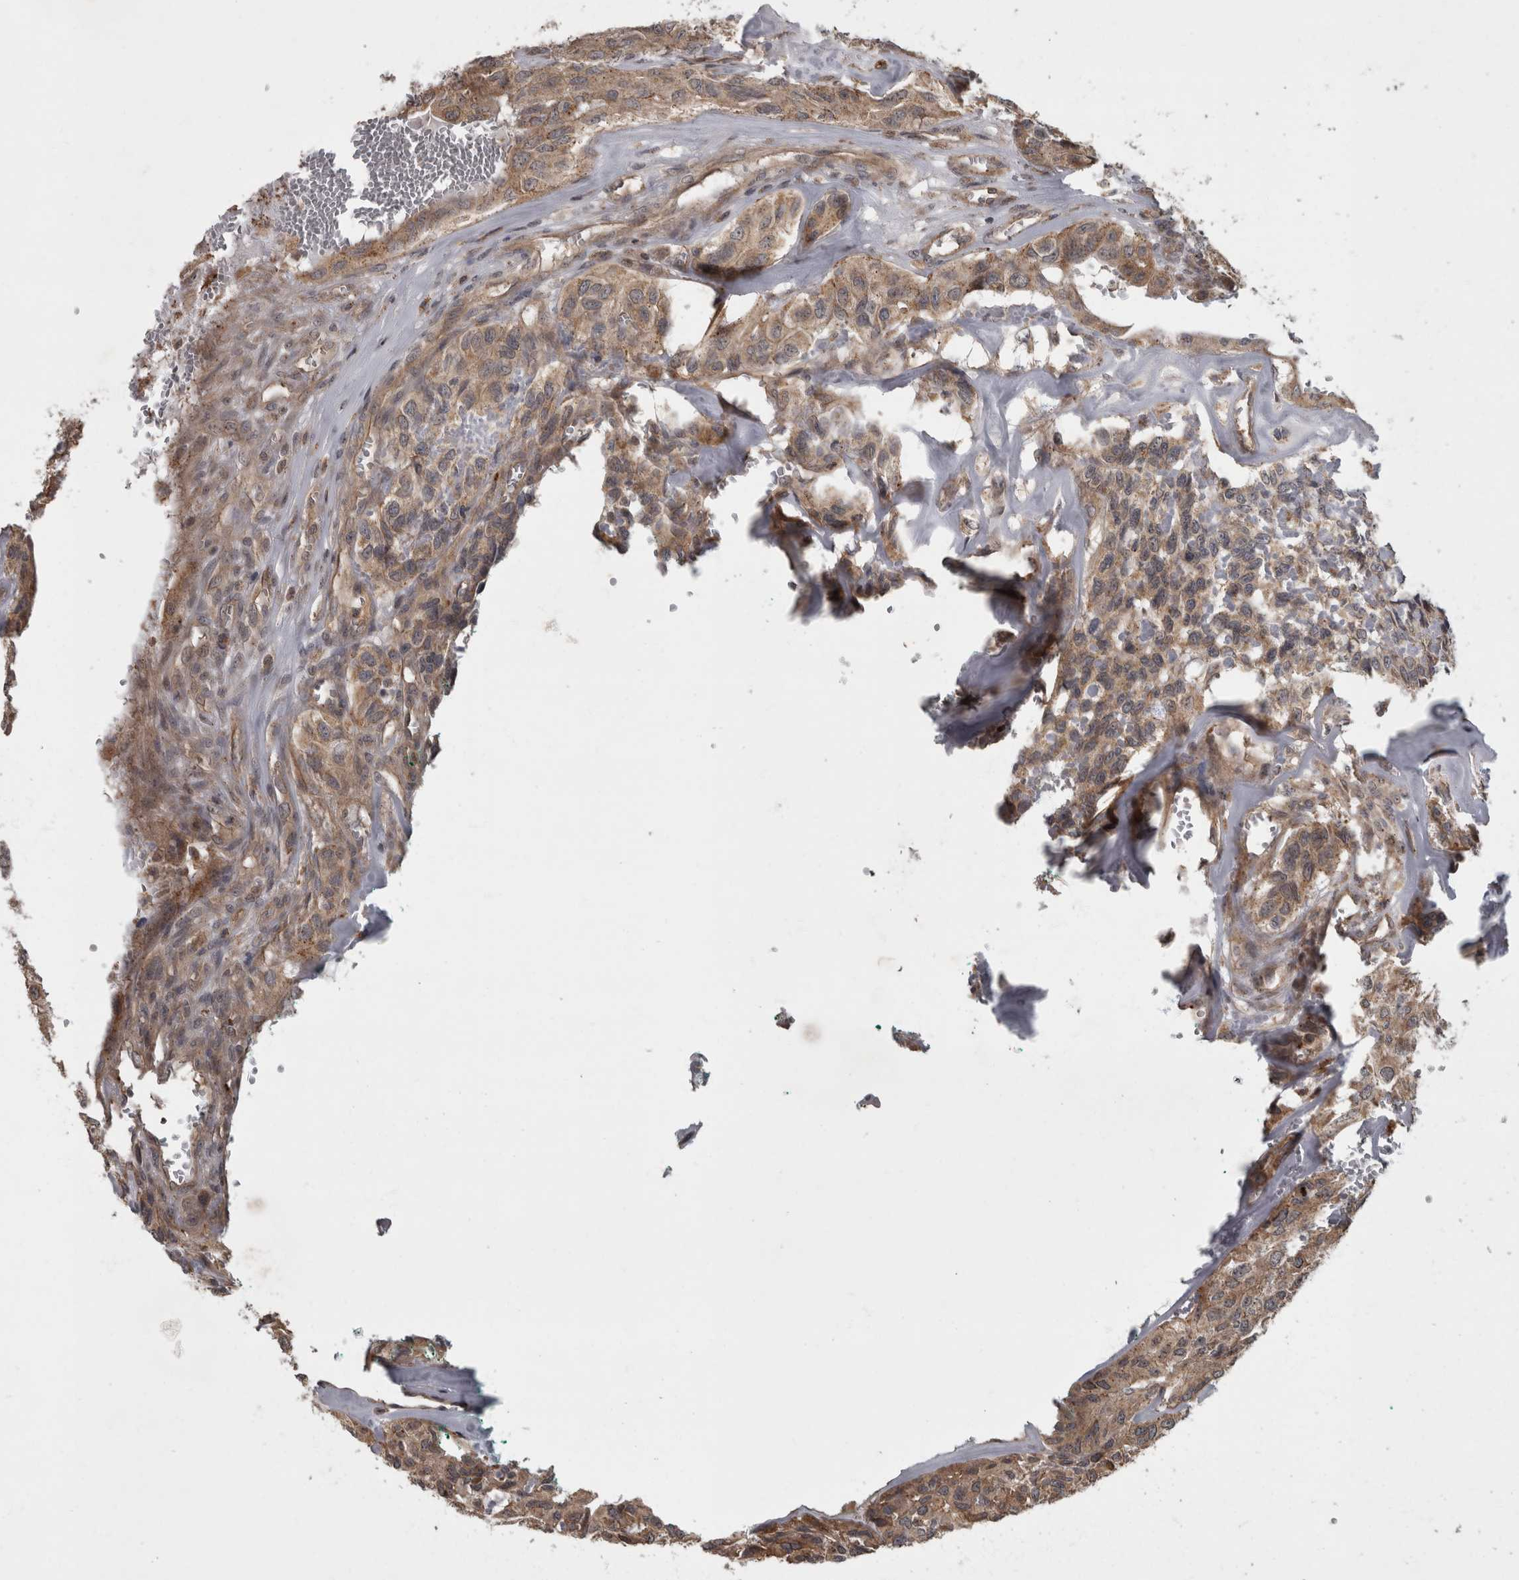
{"staining": {"intensity": "moderate", "quantity": ">75%", "location": "cytoplasmic/membranous"}, "tissue": "head and neck cancer", "cell_type": "Tumor cells", "image_type": "cancer", "snomed": [{"axis": "morphology", "description": "Adenocarcinoma, NOS"}, {"axis": "topography", "description": "Salivary gland, NOS"}, {"axis": "topography", "description": "Head-Neck"}], "caption": "Head and neck cancer stained with immunohistochemistry reveals moderate cytoplasmic/membranous staining in approximately >75% of tumor cells. Using DAB (3,3'-diaminobenzidine) (brown) and hematoxylin (blue) stains, captured at high magnification using brightfield microscopy.", "gene": "VEGFD", "patient": {"sex": "female", "age": 76}}